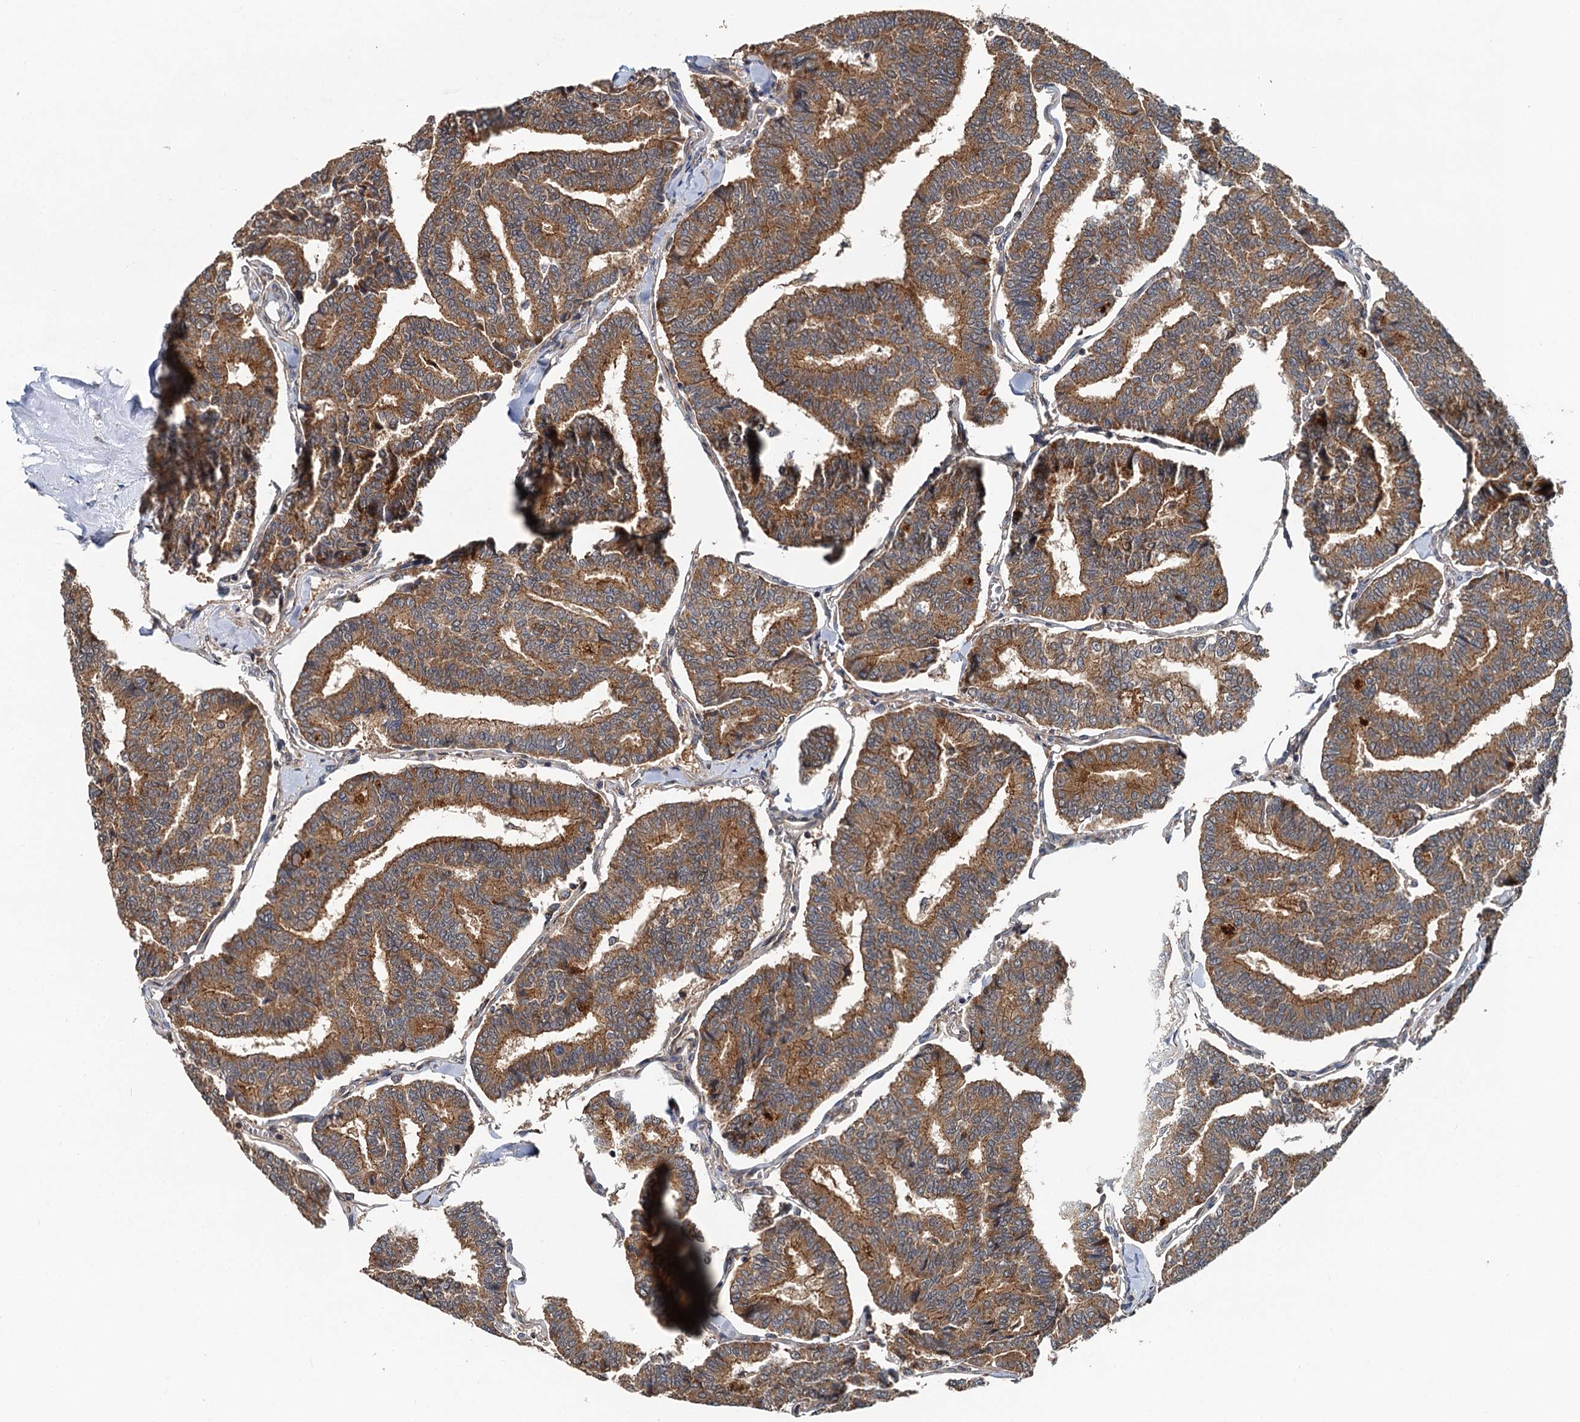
{"staining": {"intensity": "moderate", "quantity": ">75%", "location": "cytoplasmic/membranous"}, "tissue": "thyroid cancer", "cell_type": "Tumor cells", "image_type": "cancer", "snomed": [{"axis": "morphology", "description": "Papillary adenocarcinoma, NOS"}, {"axis": "topography", "description": "Thyroid gland"}], "caption": "Thyroid papillary adenocarcinoma stained with DAB (3,3'-diaminobenzidine) immunohistochemistry (IHC) exhibits medium levels of moderate cytoplasmic/membranous expression in approximately >75% of tumor cells.", "gene": "LRRK2", "patient": {"sex": "female", "age": 35}}